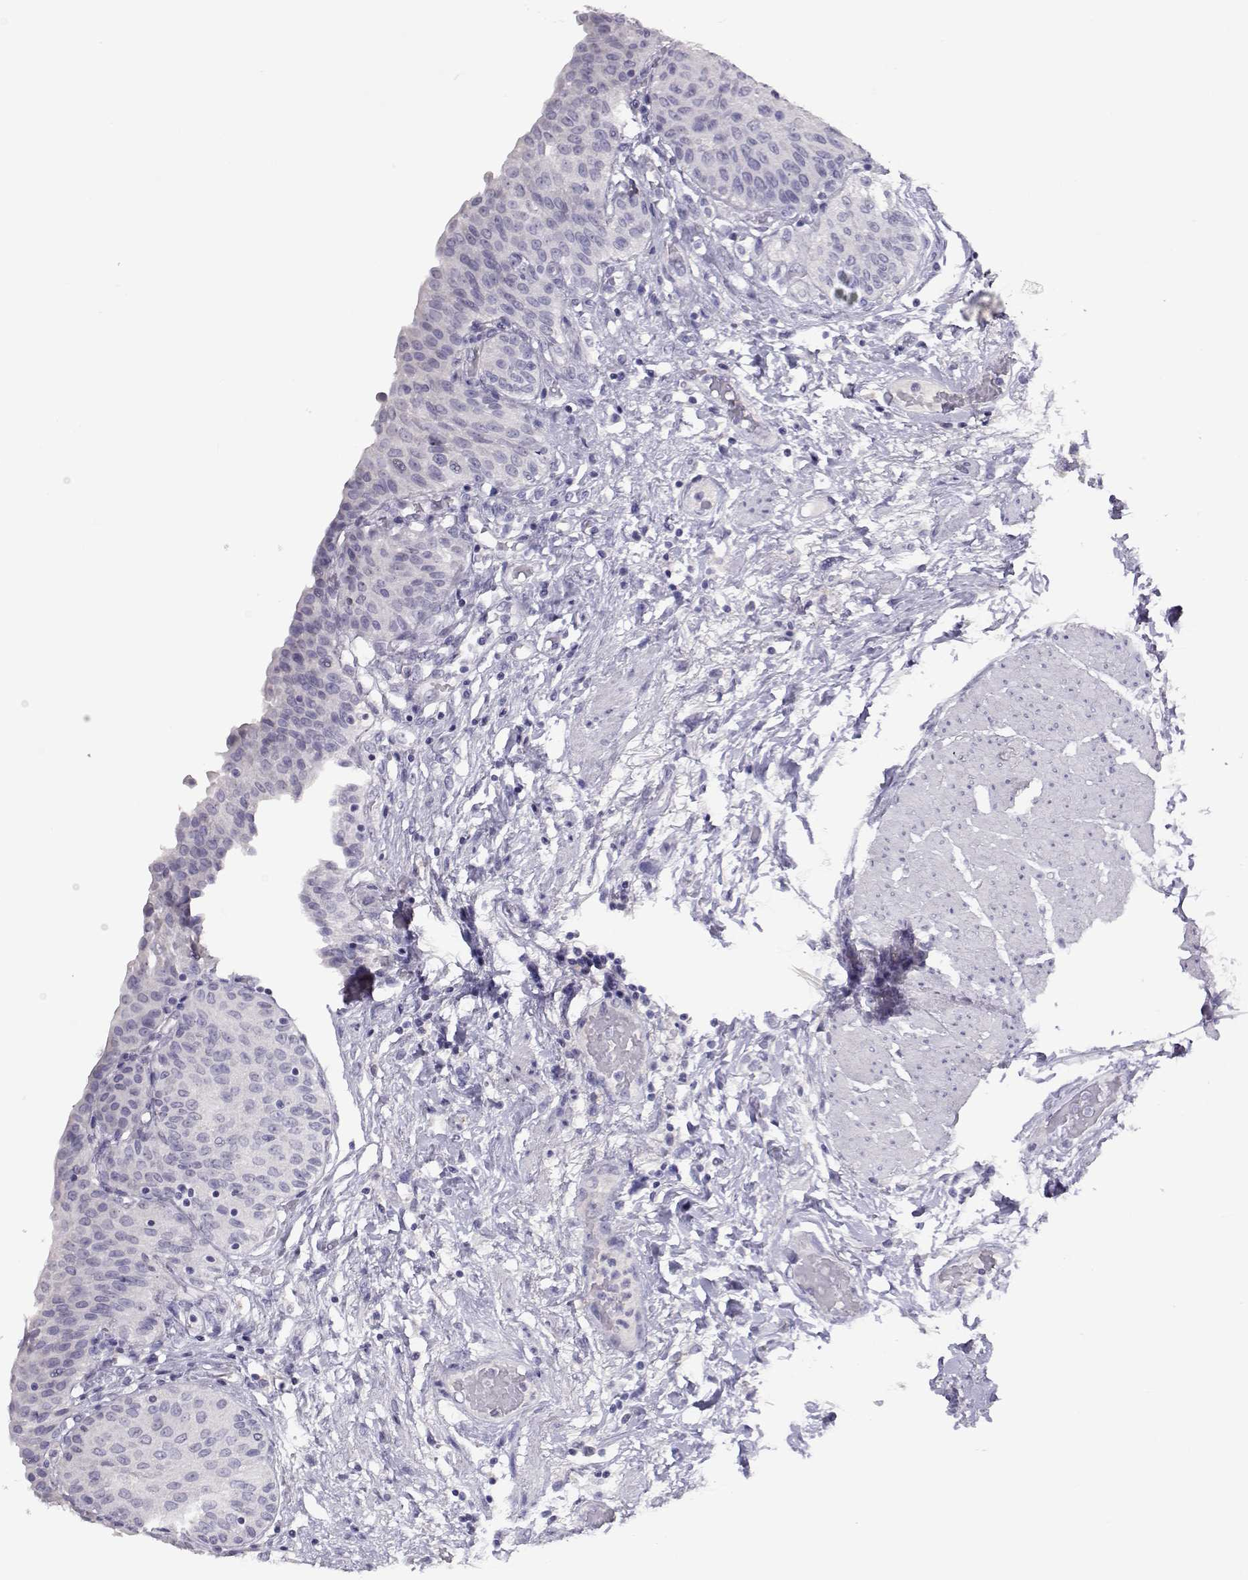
{"staining": {"intensity": "negative", "quantity": "none", "location": "none"}, "tissue": "urinary bladder", "cell_type": "Urothelial cells", "image_type": "normal", "snomed": [{"axis": "morphology", "description": "Normal tissue, NOS"}, {"axis": "morphology", "description": "Metaplasia, NOS"}, {"axis": "topography", "description": "Urinary bladder"}], "caption": "Immunohistochemistry micrograph of benign human urinary bladder stained for a protein (brown), which exhibits no staining in urothelial cells.", "gene": "PMCH", "patient": {"sex": "male", "age": 68}}